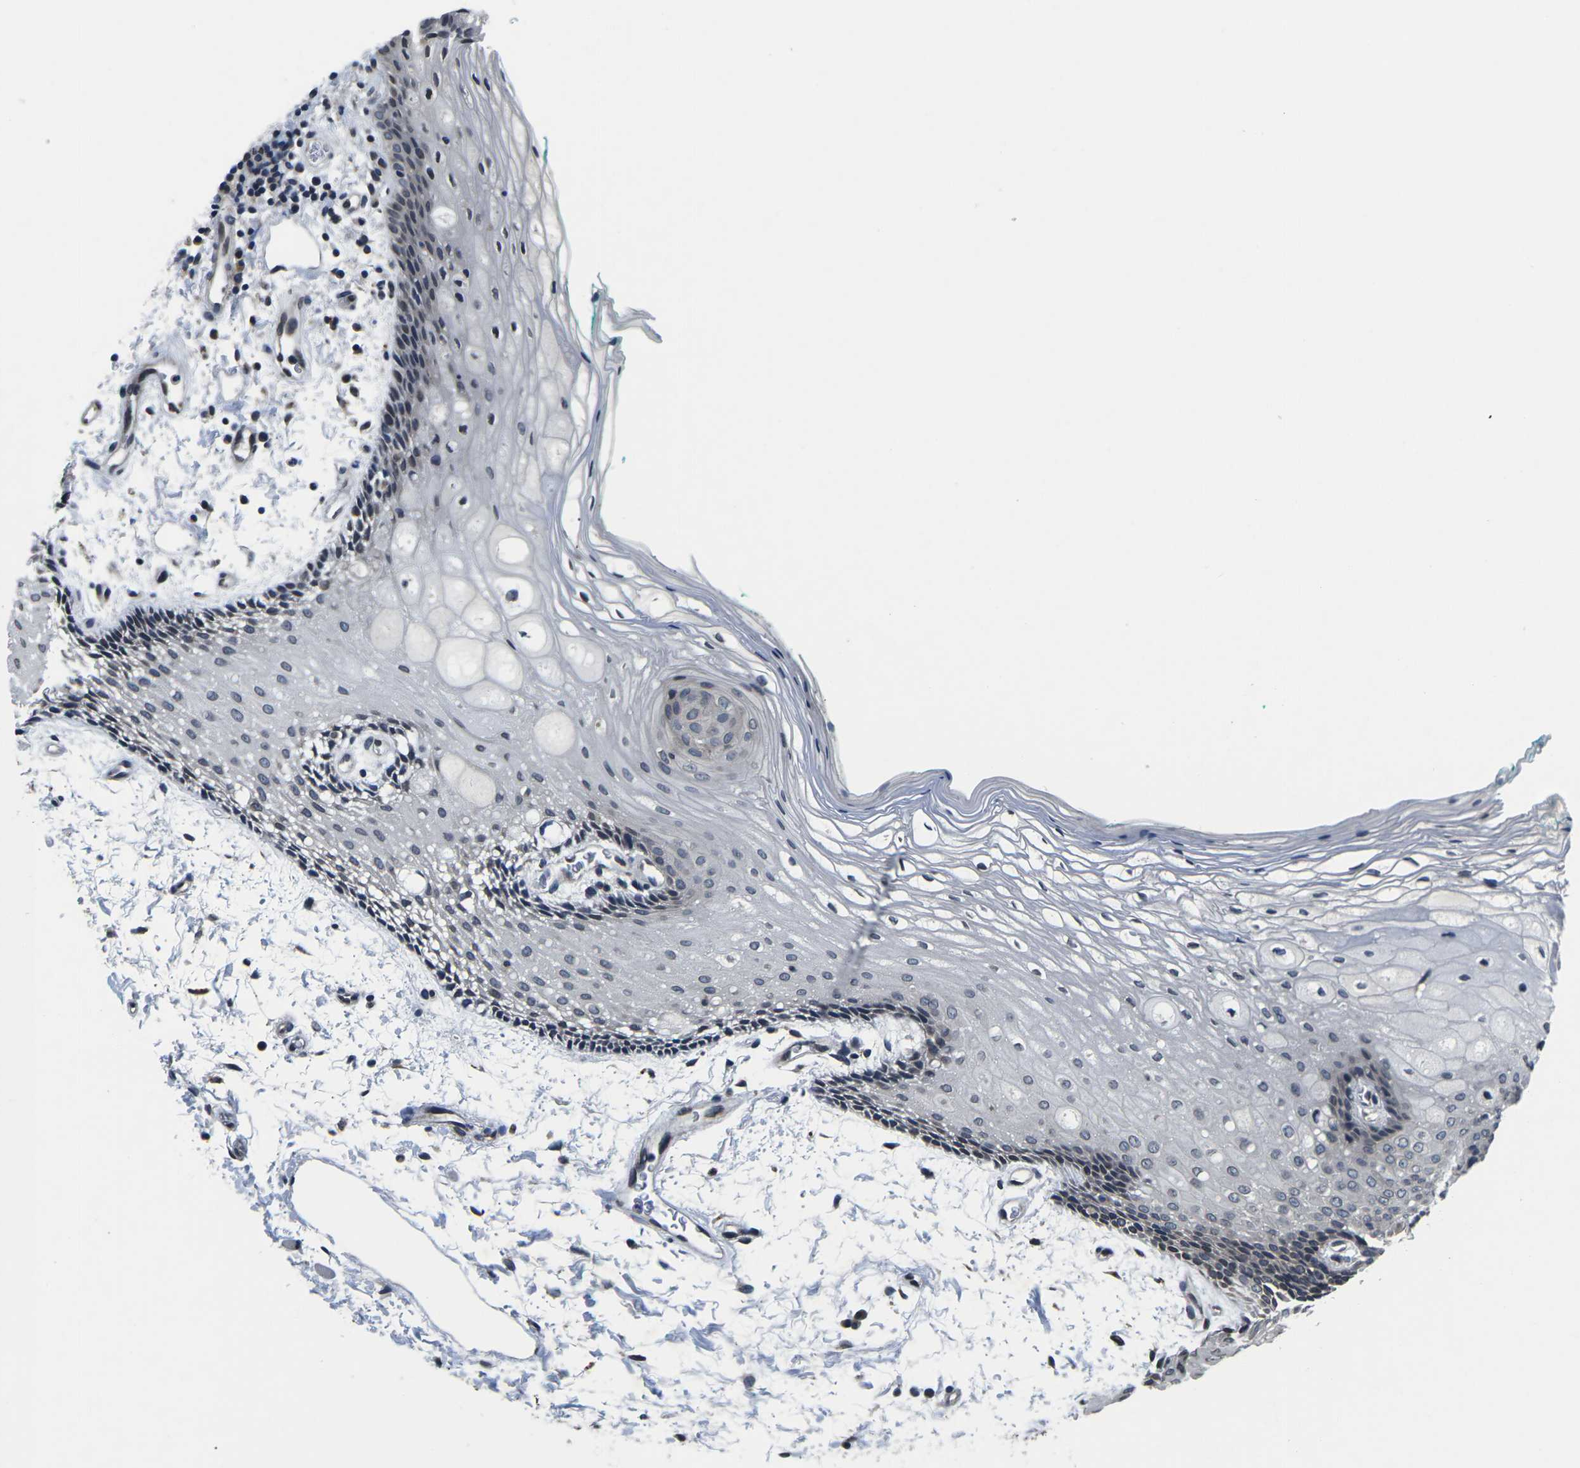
{"staining": {"intensity": "moderate", "quantity": "<25%", "location": "nuclear"}, "tissue": "oral mucosa", "cell_type": "Squamous epithelial cells", "image_type": "normal", "snomed": [{"axis": "morphology", "description": "Normal tissue, NOS"}, {"axis": "topography", "description": "Skeletal muscle"}, {"axis": "topography", "description": "Oral tissue"}, {"axis": "topography", "description": "Peripheral nerve tissue"}], "caption": "Immunohistochemistry staining of unremarkable oral mucosa, which shows low levels of moderate nuclear expression in about <25% of squamous epithelial cells indicating moderate nuclear protein staining. The staining was performed using DAB (3,3'-diaminobenzidine) (brown) for protein detection and nuclei were counterstained in hematoxylin (blue).", "gene": "SNX10", "patient": {"sex": "female", "age": 84}}